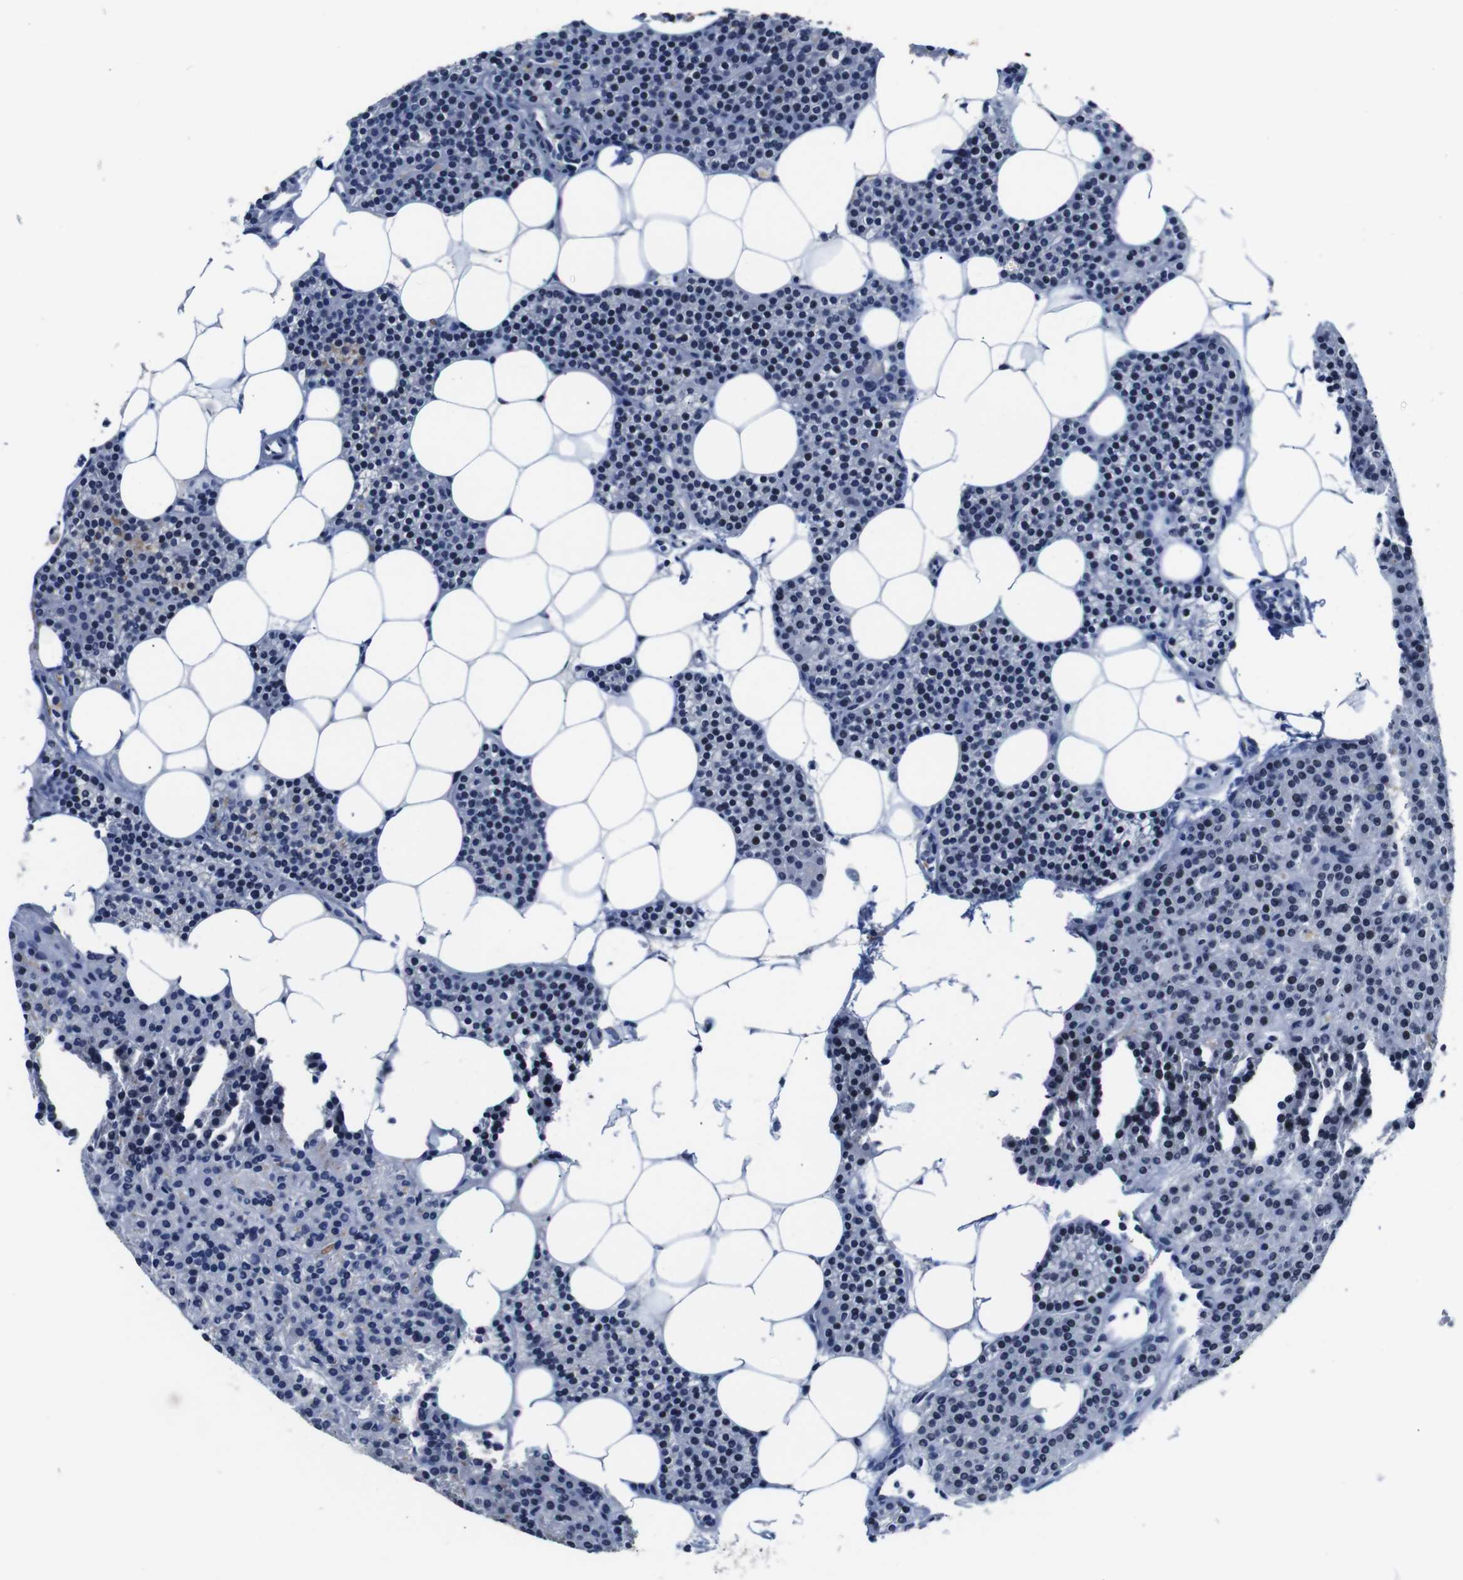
{"staining": {"intensity": "moderate", "quantity": "25%-75%", "location": "nuclear"}, "tissue": "parathyroid gland", "cell_type": "Glandular cells", "image_type": "normal", "snomed": [{"axis": "morphology", "description": "Normal tissue, NOS"}, {"axis": "morphology", "description": "Adenoma, NOS"}, {"axis": "topography", "description": "Parathyroid gland"}], "caption": "A high-resolution micrograph shows immunohistochemistry (IHC) staining of unremarkable parathyroid gland, which displays moderate nuclear staining in about 25%-75% of glandular cells. (DAB = brown stain, brightfield microscopy at high magnification).", "gene": "ILDR2", "patient": {"sex": "female", "age": 51}}